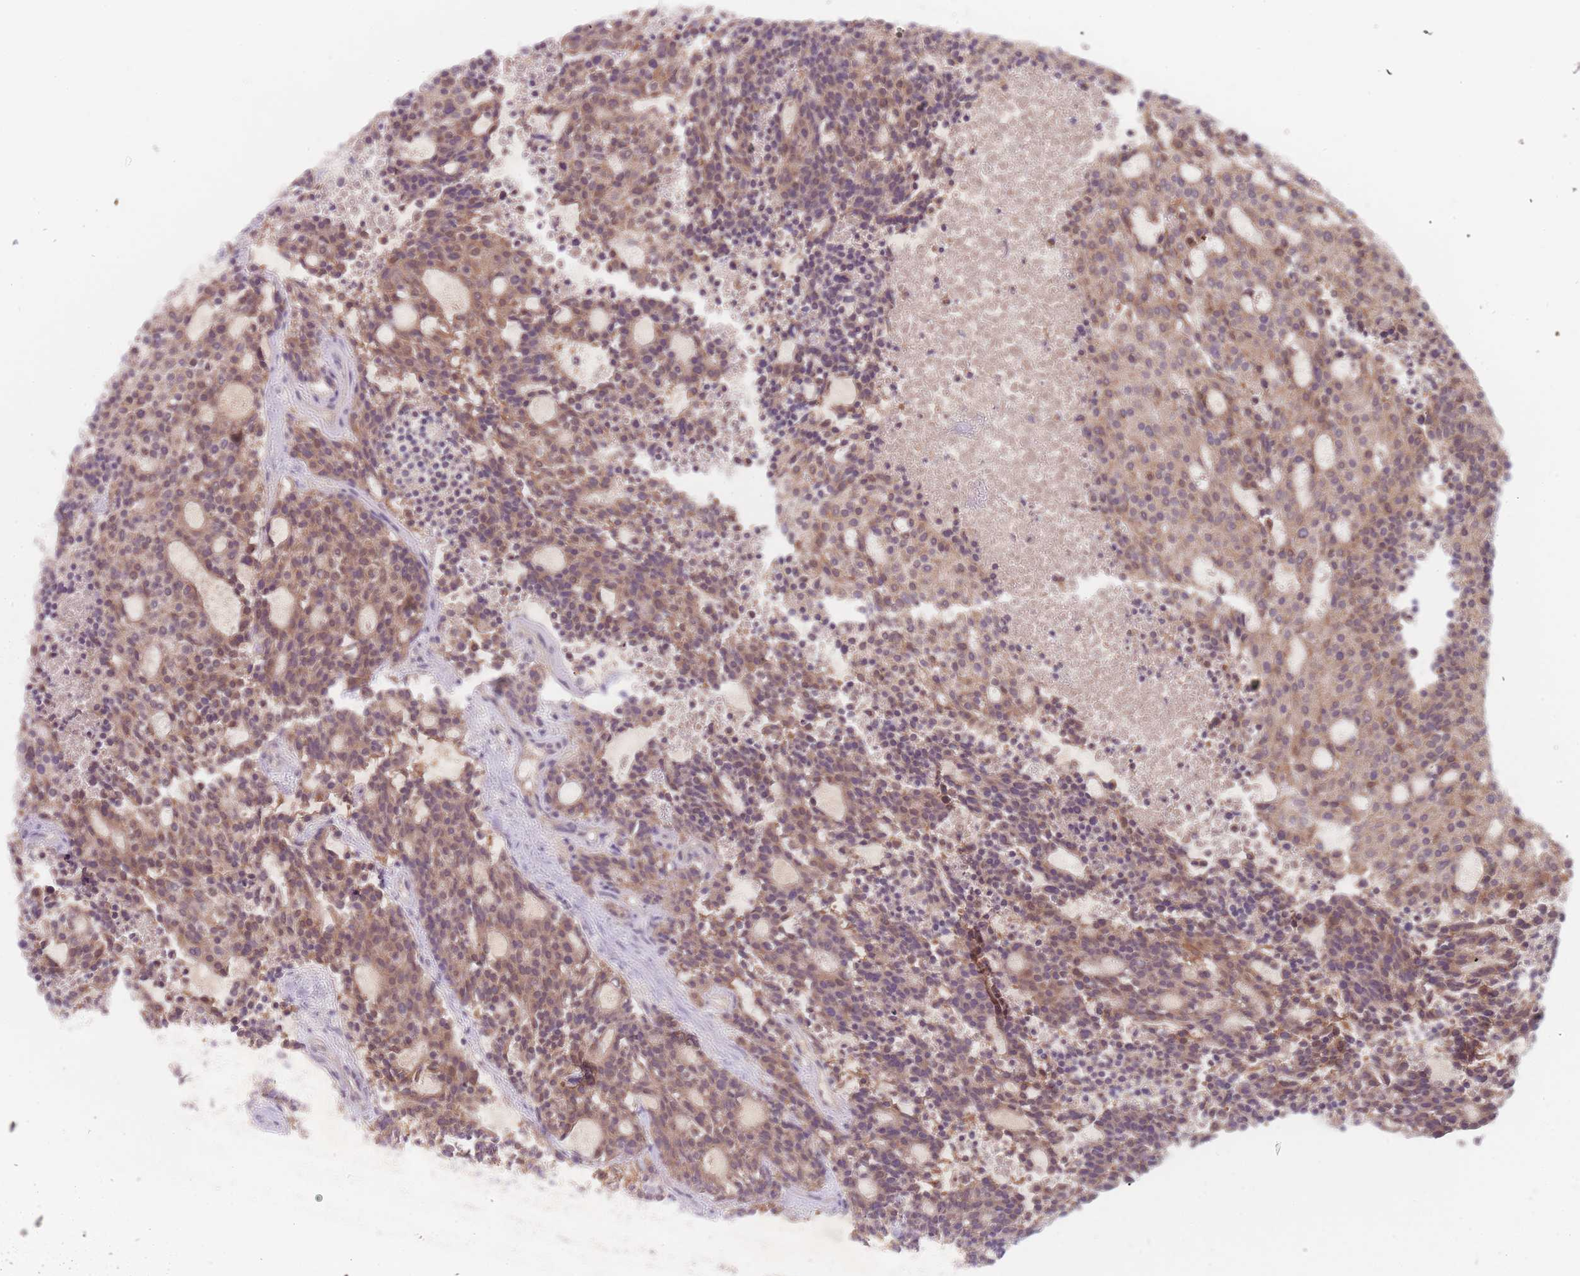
{"staining": {"intensity": "moderate", "quantity": ">75%", "location": "cytoplasmic/membranous"}, "tissue": "carcinoid", "cell_type": "Tumor cells", "image_type": "cancer", "snomed": [{"axis": "morphology", "description": "Carcinoid, malignant, NOS"}, {"axis": "topography", "description": "Pancreas"}], "caption": "Immunohistochemical staining of human carcinoid demonstrates medium levels of moderate cytoplasmic/membranous protein expression in approximately >75% of tumor cells.", "gene": "NAXE", "patient": {"sex": "female", "age": 54}}